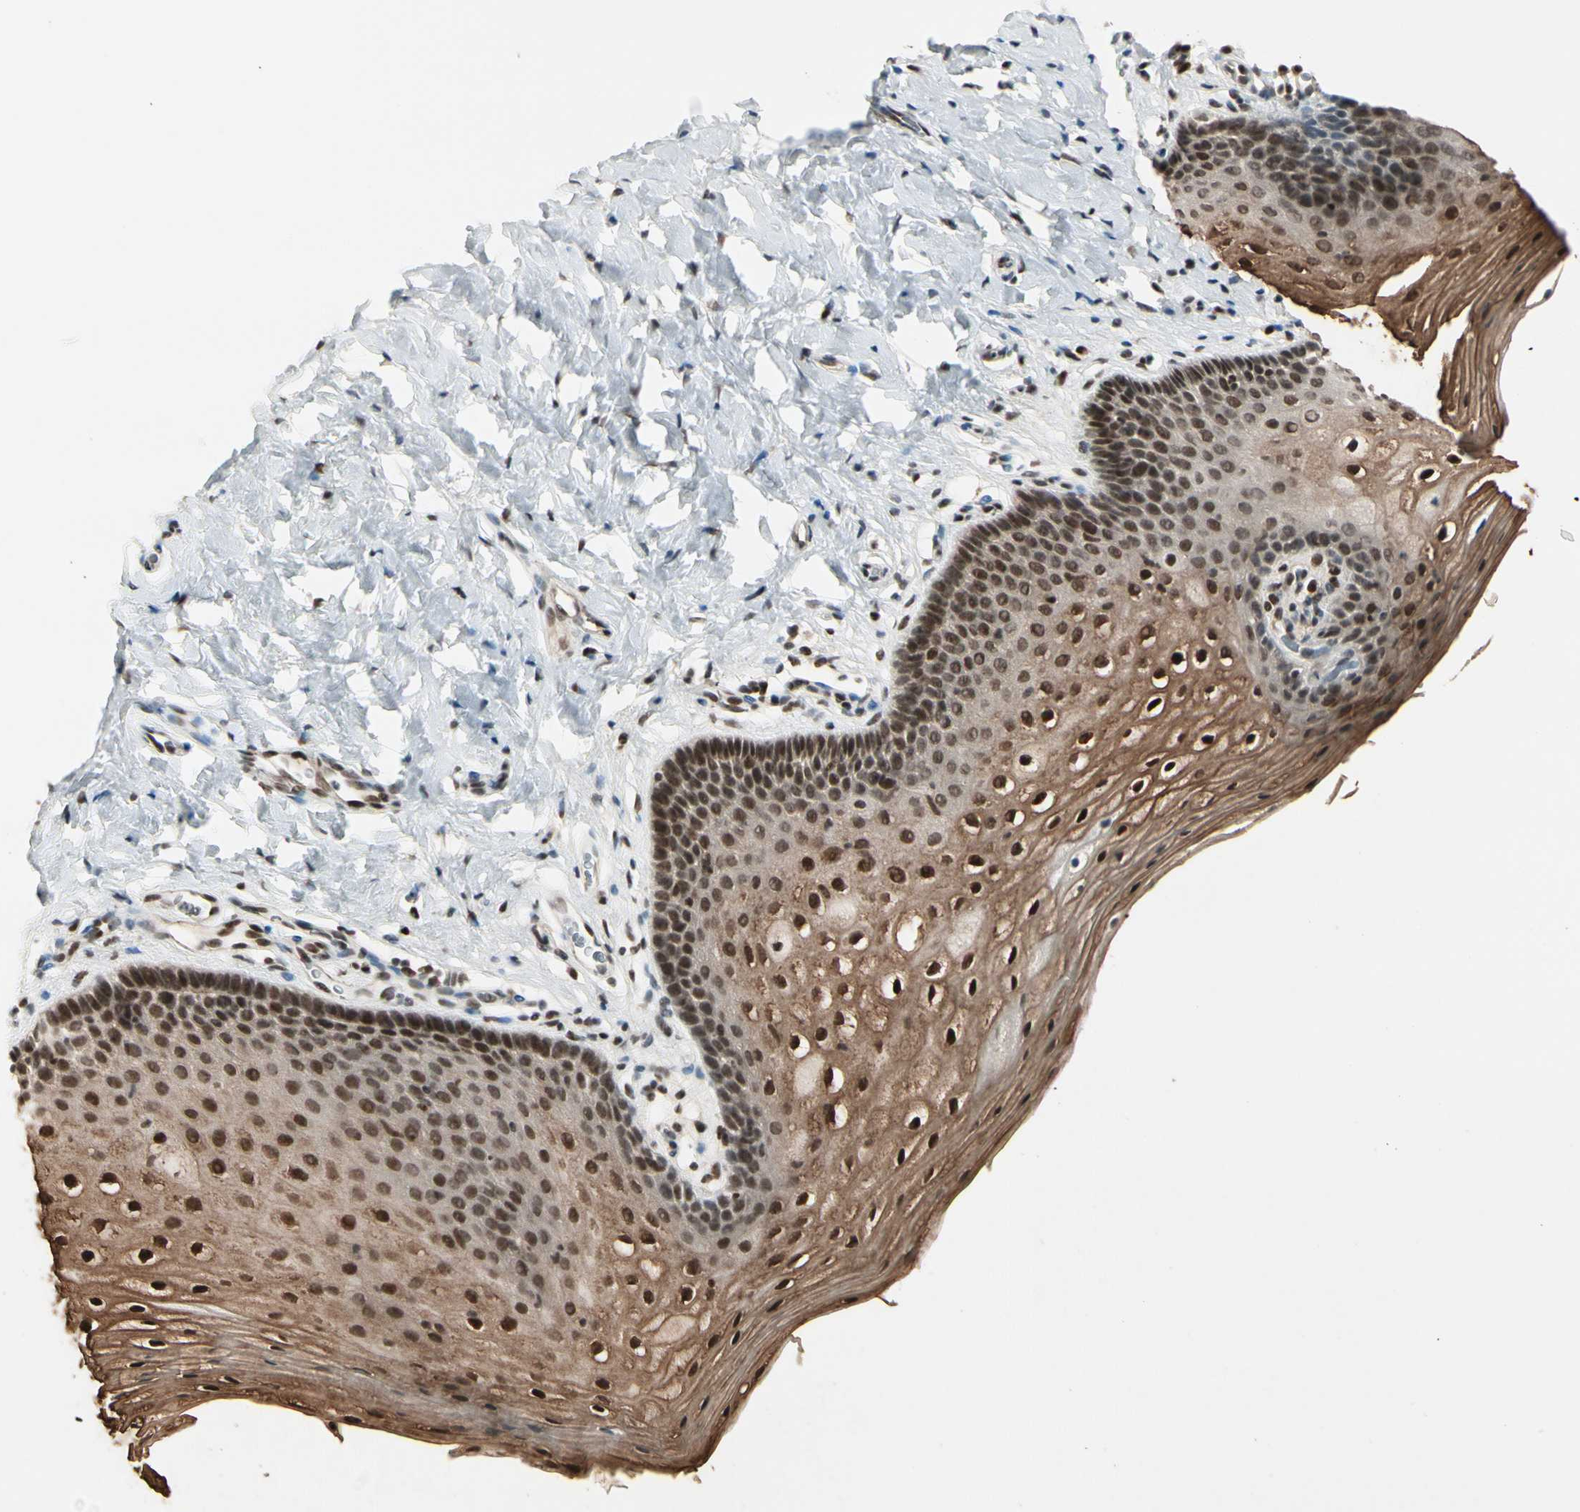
{"staining": {"intensity": "strong", "quantity": ">75%", "location": "cytoplasmic/membranous,nuclear"}, "tissue": "vagina", "cell_type": "Squamous epithelial cells", "image_type": "normal", "snomed": [{"axis": "morphology", "description": "Normal tissue, NOS"}, {"axis": "topography", "description": "Vagina"}], "caption": "Human vagina stained with a protein marker demonstrates strong staining in squamous epithelial cells.", "gene": "CHAMP1", "patient": {"sex": "female", "age": 55}}